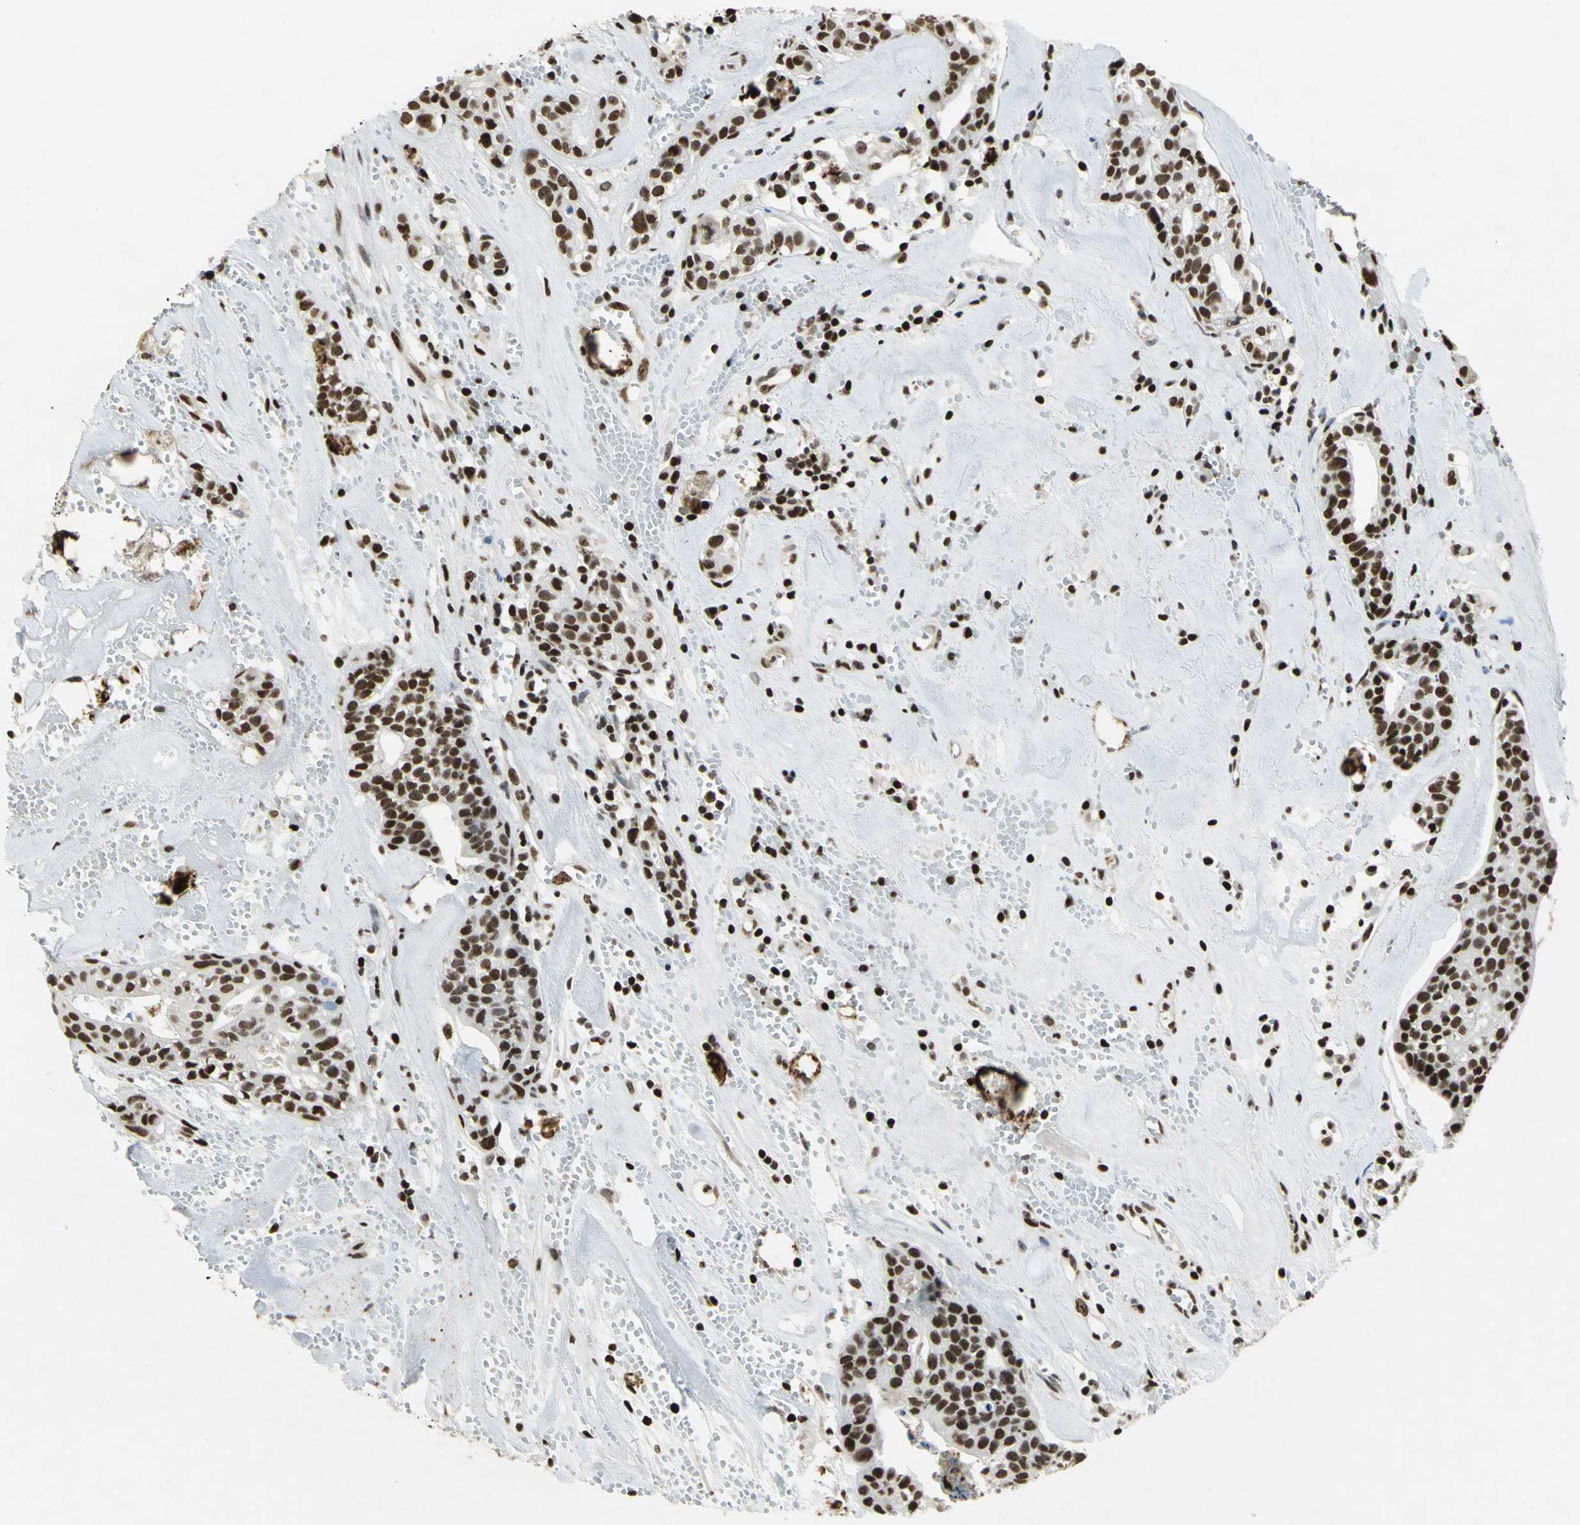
{"staining": {"intensity": "strong", "quantity": ">75%", "location": "nuclear"}, "tissue": "head and neck cancer", "cell_type": "Tumor cells", "image_type": "cancer", "snomed": [{"axis": "morphology", "description": "Adenocarcinoma, NOS"}, {"axis": "topography", "description": "Salivary gland"}, {"axis": "topography", "description": "Head-Neck"}], "caption": "Immunohistochemistry (IHC) (DAB) staining of head and neck cancer displays strong nuclear protein staining in about >75% of tumor cells. The staining was performed using DAB, with brown indicating positive protein expression. Nuclei are stained blue with hematoxylin.", "gene": "HMGB1", "patient": {"sex": "female", "age": 65}}